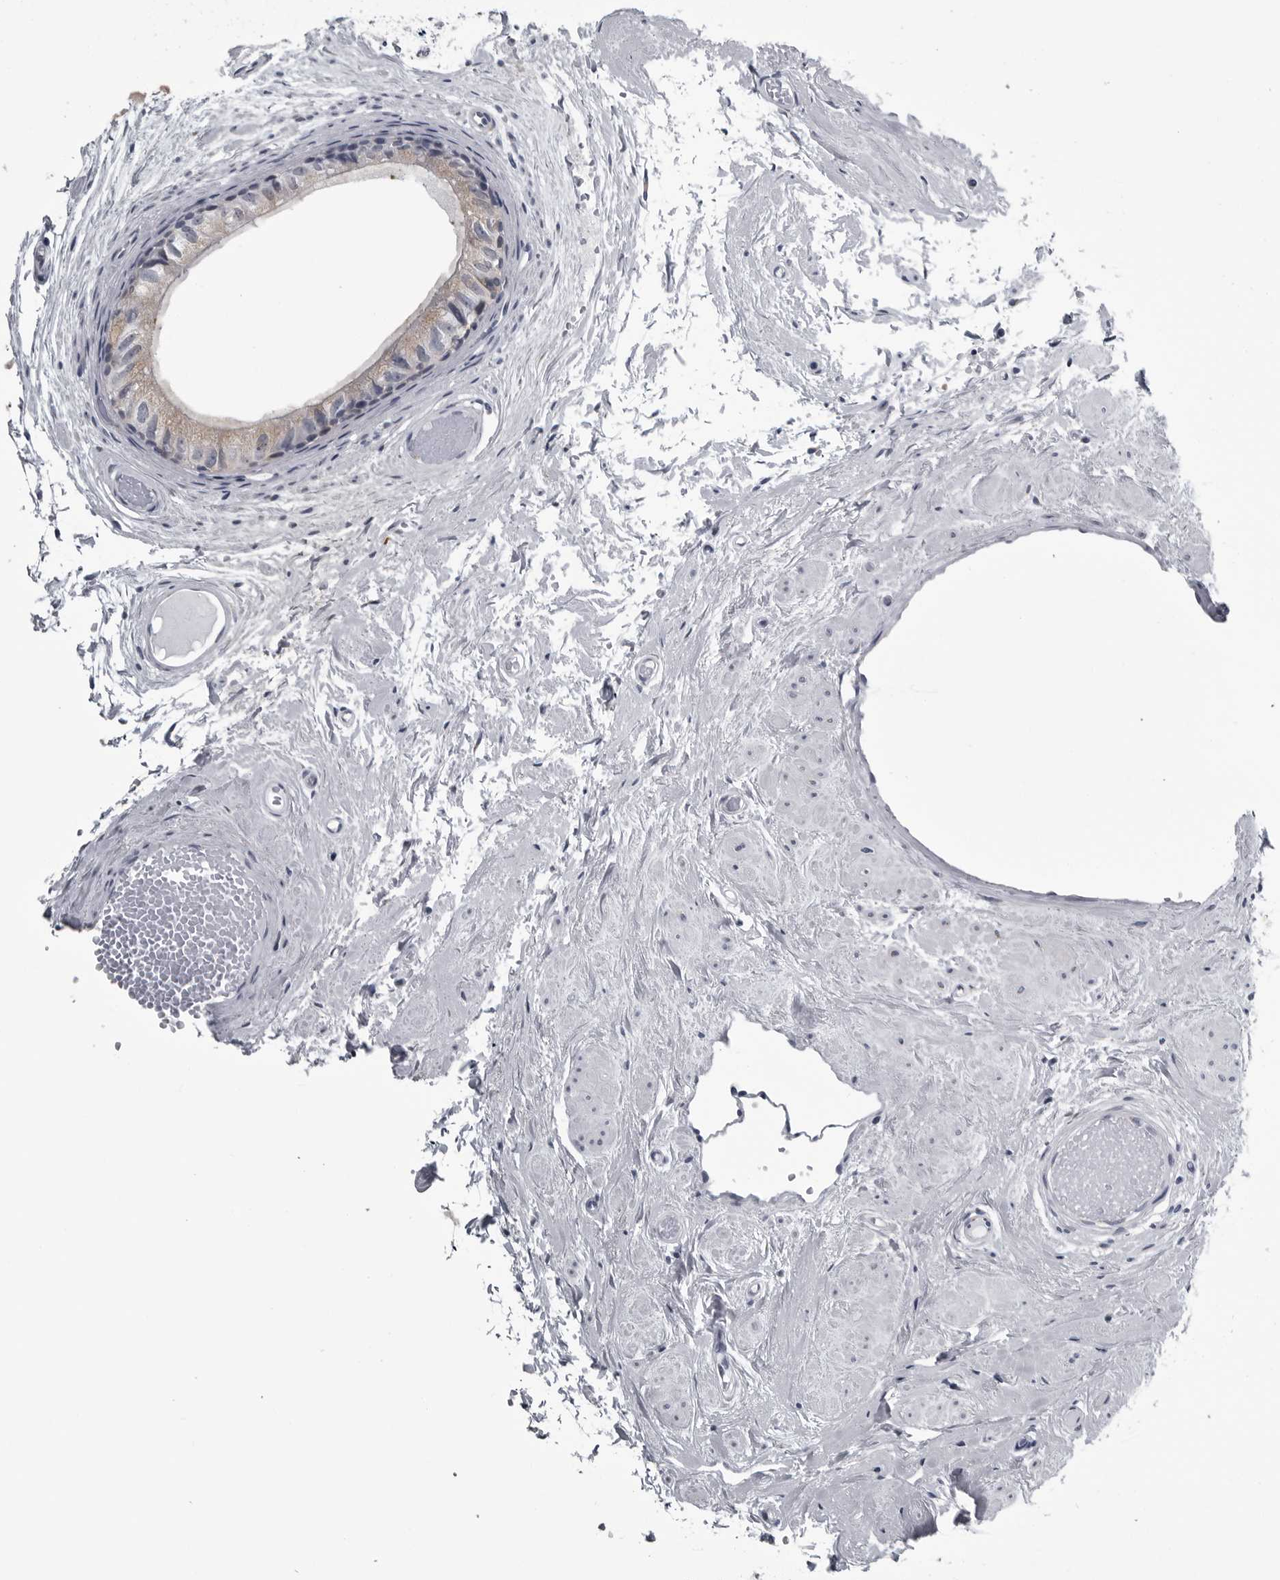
{"staining": {"intensity": "weak", "quantity": "25%-75%", "location": "cytoplasmic/membranous"}, "tissue": "epididymis", "cell_type": "Glandular cells", "image_type": "normal", "snomed": [{"axis": "morphology", "description": "Normal tissue, NOS"}, {"axis": "topography", "description": "Epididymis"}], "caption": "This is a micrograph of immunohistochemistry staining of unremarkable epididymis, which shows weak positivity in the cytoplasmic/membranous of glandular cells.", "gene": "MYOC", "patient": {"sex": "male", "age": 79}}